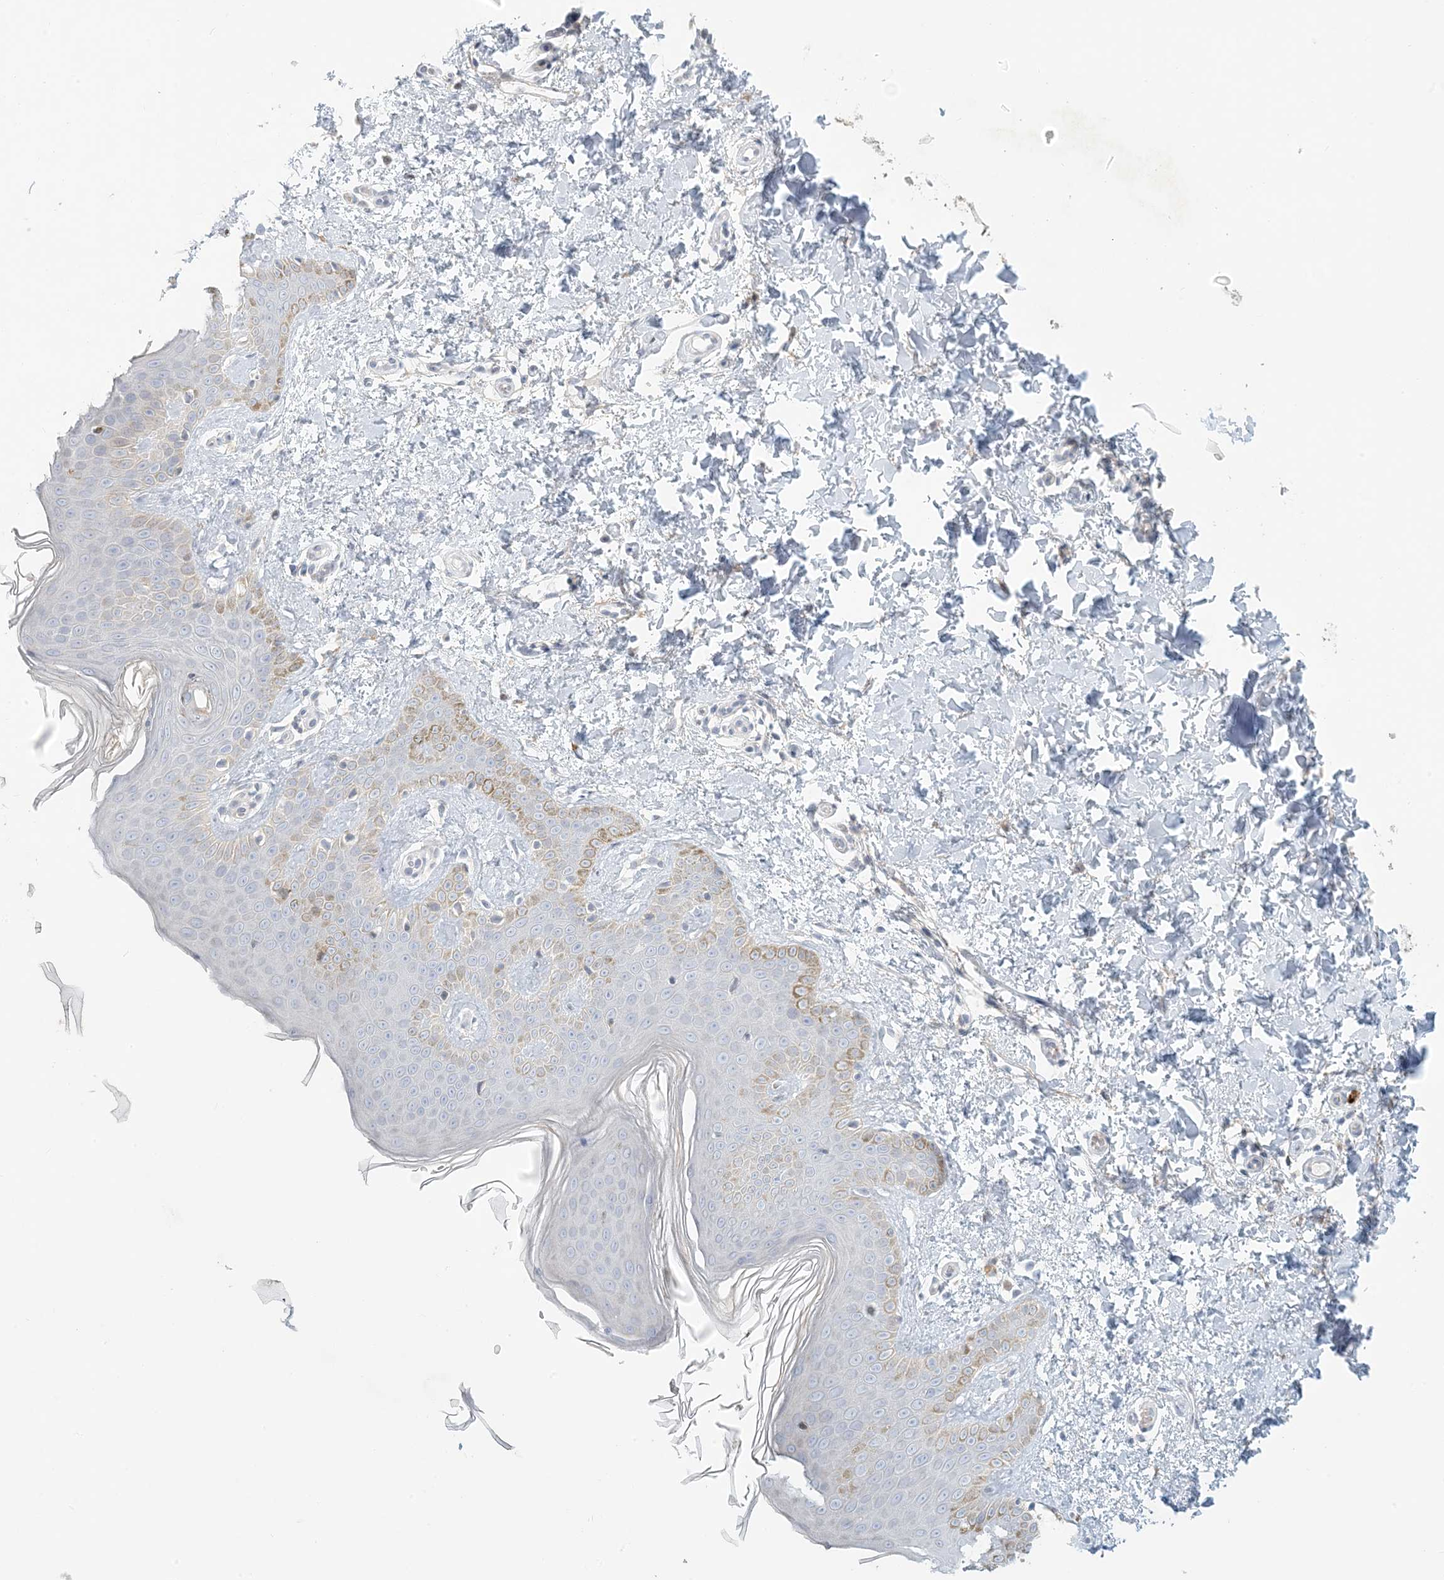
{"staining": {"intensity": "weak", "quantity": "25%-75%", "location": "cytoplasmic/membranous"}, "tissue": "skin", "cell_type": "Fibroblasts", "image_type": "normal", "snomed": [{"axis": "morphology", "description": "Normal tissue, NOS"}, {"axis": "topography", "description": "Skin"}], "caption": "Protein expression analysis of normal skin demonstrates weak cytoplasmic/membranous positivity in about 25%-75% of fibroblasts.", "gene": "ZNF385D", "patient": {"sex": "male", "age": 36}}